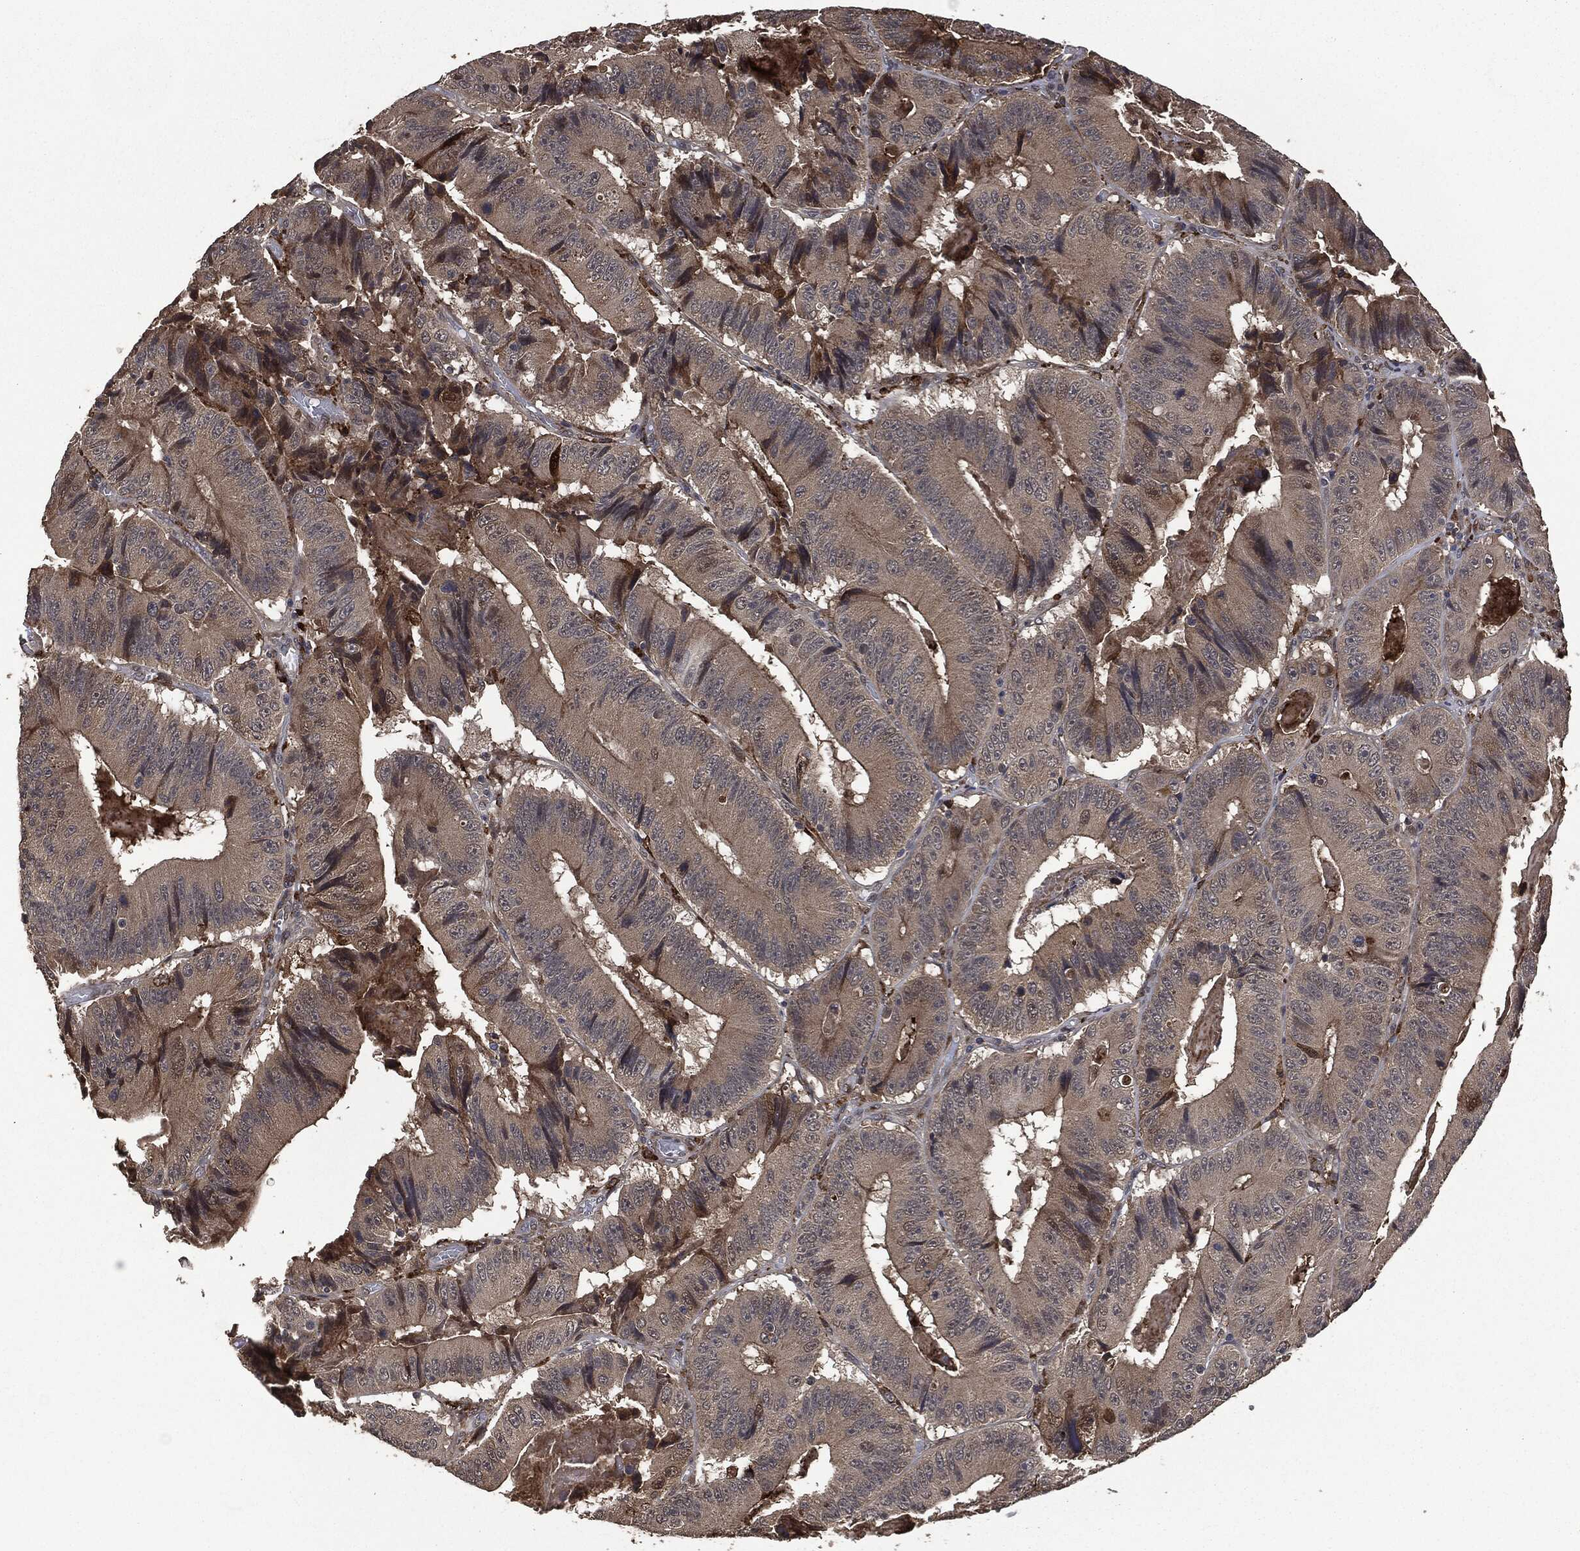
{"staining": {"intensity": "strong", "quantity": "<25%", "location": "cytoplasmic/membranous"}, "tissue": "colorectal cancer", "cell_type": "Tumor cells", "image_type": "cancer", "snomed": [{"axis": "morphology", "description": "Adenocarcinoma, NOS"}, {"axis": "topography", "description": "Colon"}], "caption": "Human colorectal adenocarcinoma stained with a protein marker demonstrates strong staining in tumor cells.", "gene": "CRABP2", "patient": {"sex": "female", "age": 86}}